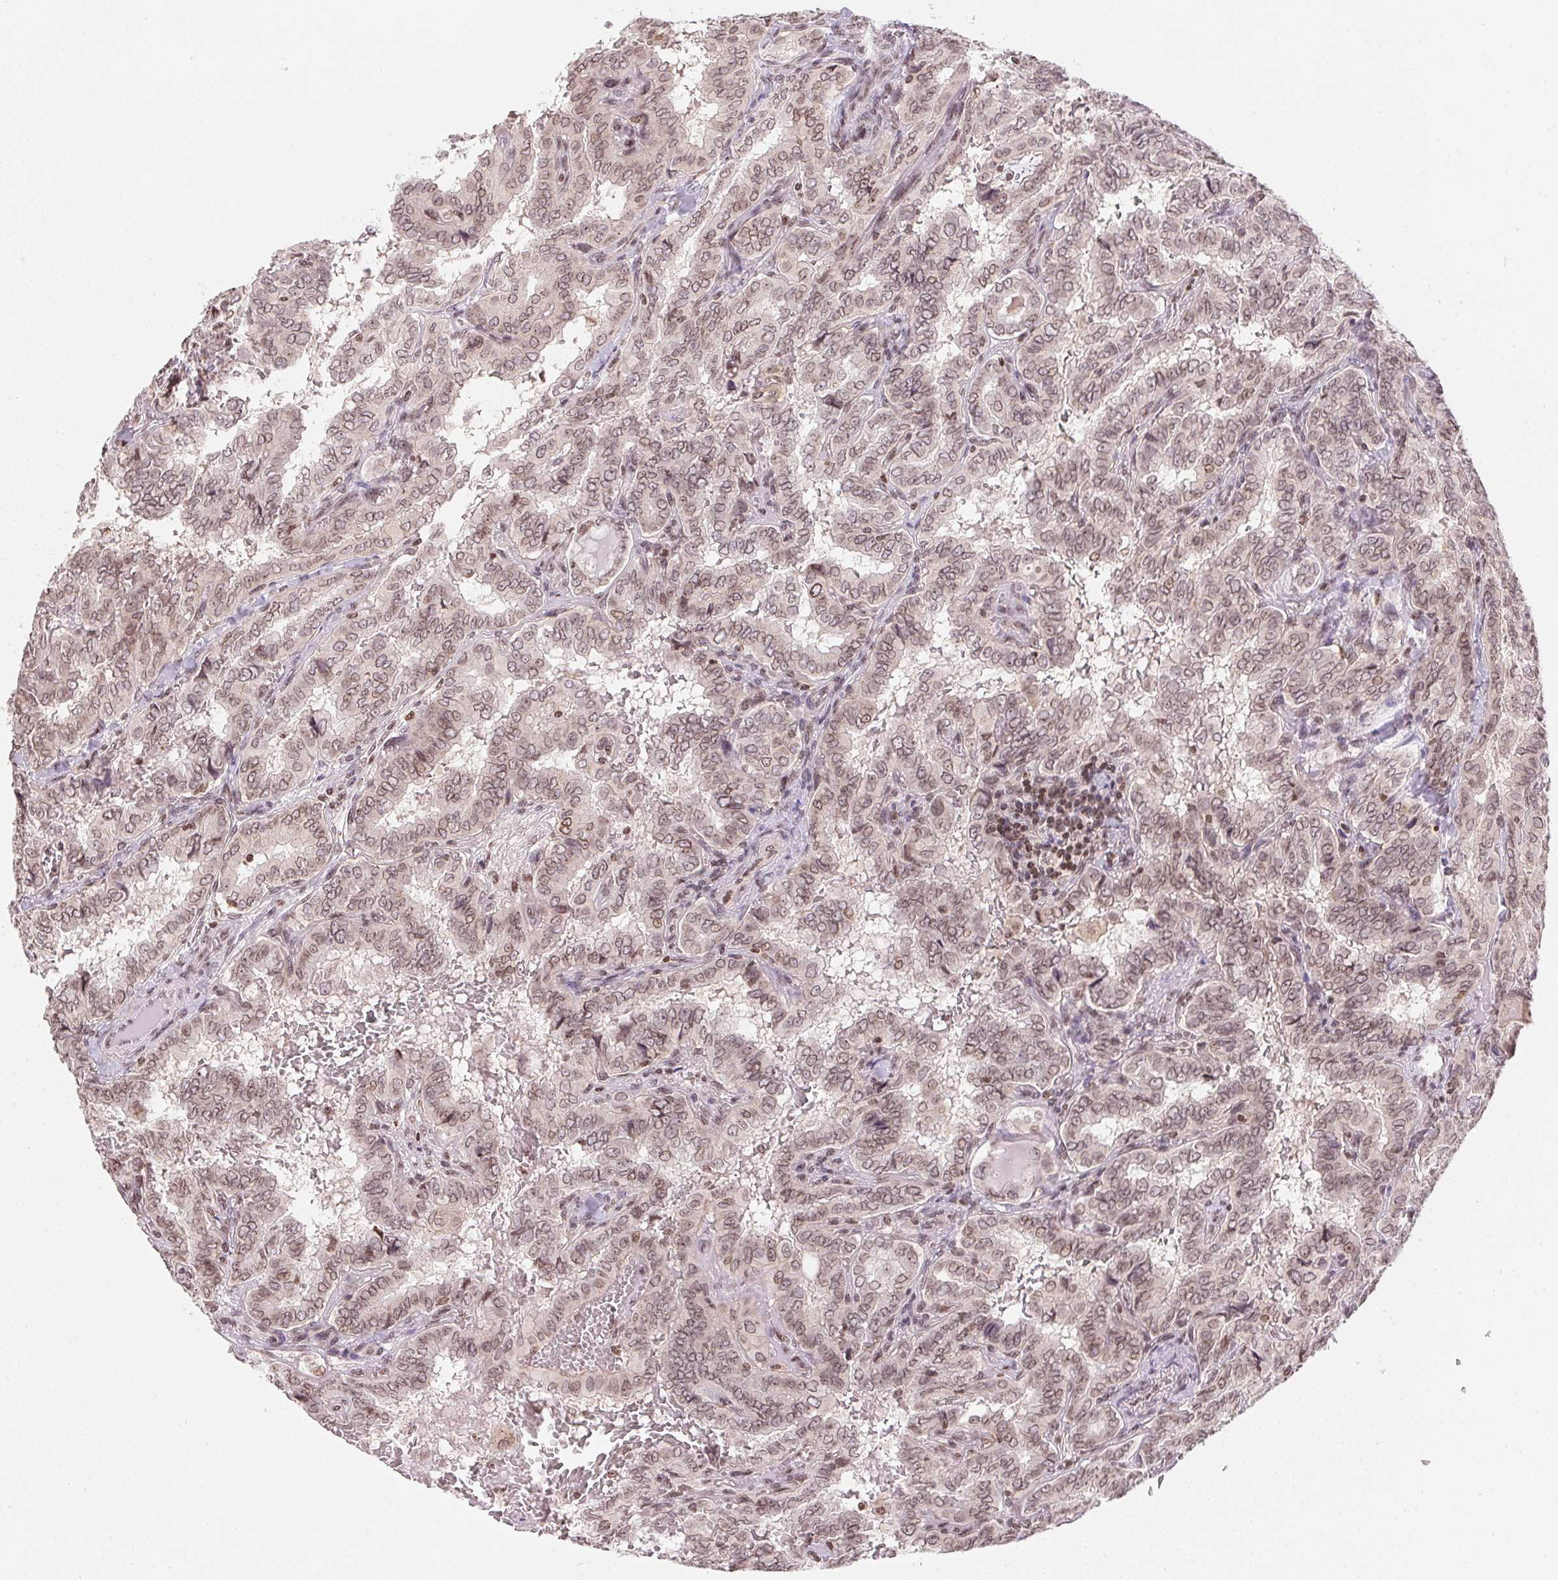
{"staining": {"intensity": "weak", "quantity": ">75%", "location": "cytoplasmic/membranous,nuclear"}, "tissue": "thyroid cancer", "cell_type": "Tumor cells", "image_type": "cancer", "snomed": [{"axis": "morphology", "description": "Papillary adenocarcinoma, NOS"}, {"axis": "topography", "description": "Thyroid gland"}], "caption": "An IHC micrograph of tumor tissue is shown. Protein staining in brown labels weak cytoplasmic/membranous and nuclear positivity in thyroid cancer (papillary adenocarcinoma) within tumor cells. The protein of interest is stained brown, and the nuclei are stained in blue (DAB IHC with brightfield microscopy, high magnification).", "gene": "RNF181", "patient": {"sex": "female", "age": 46}}